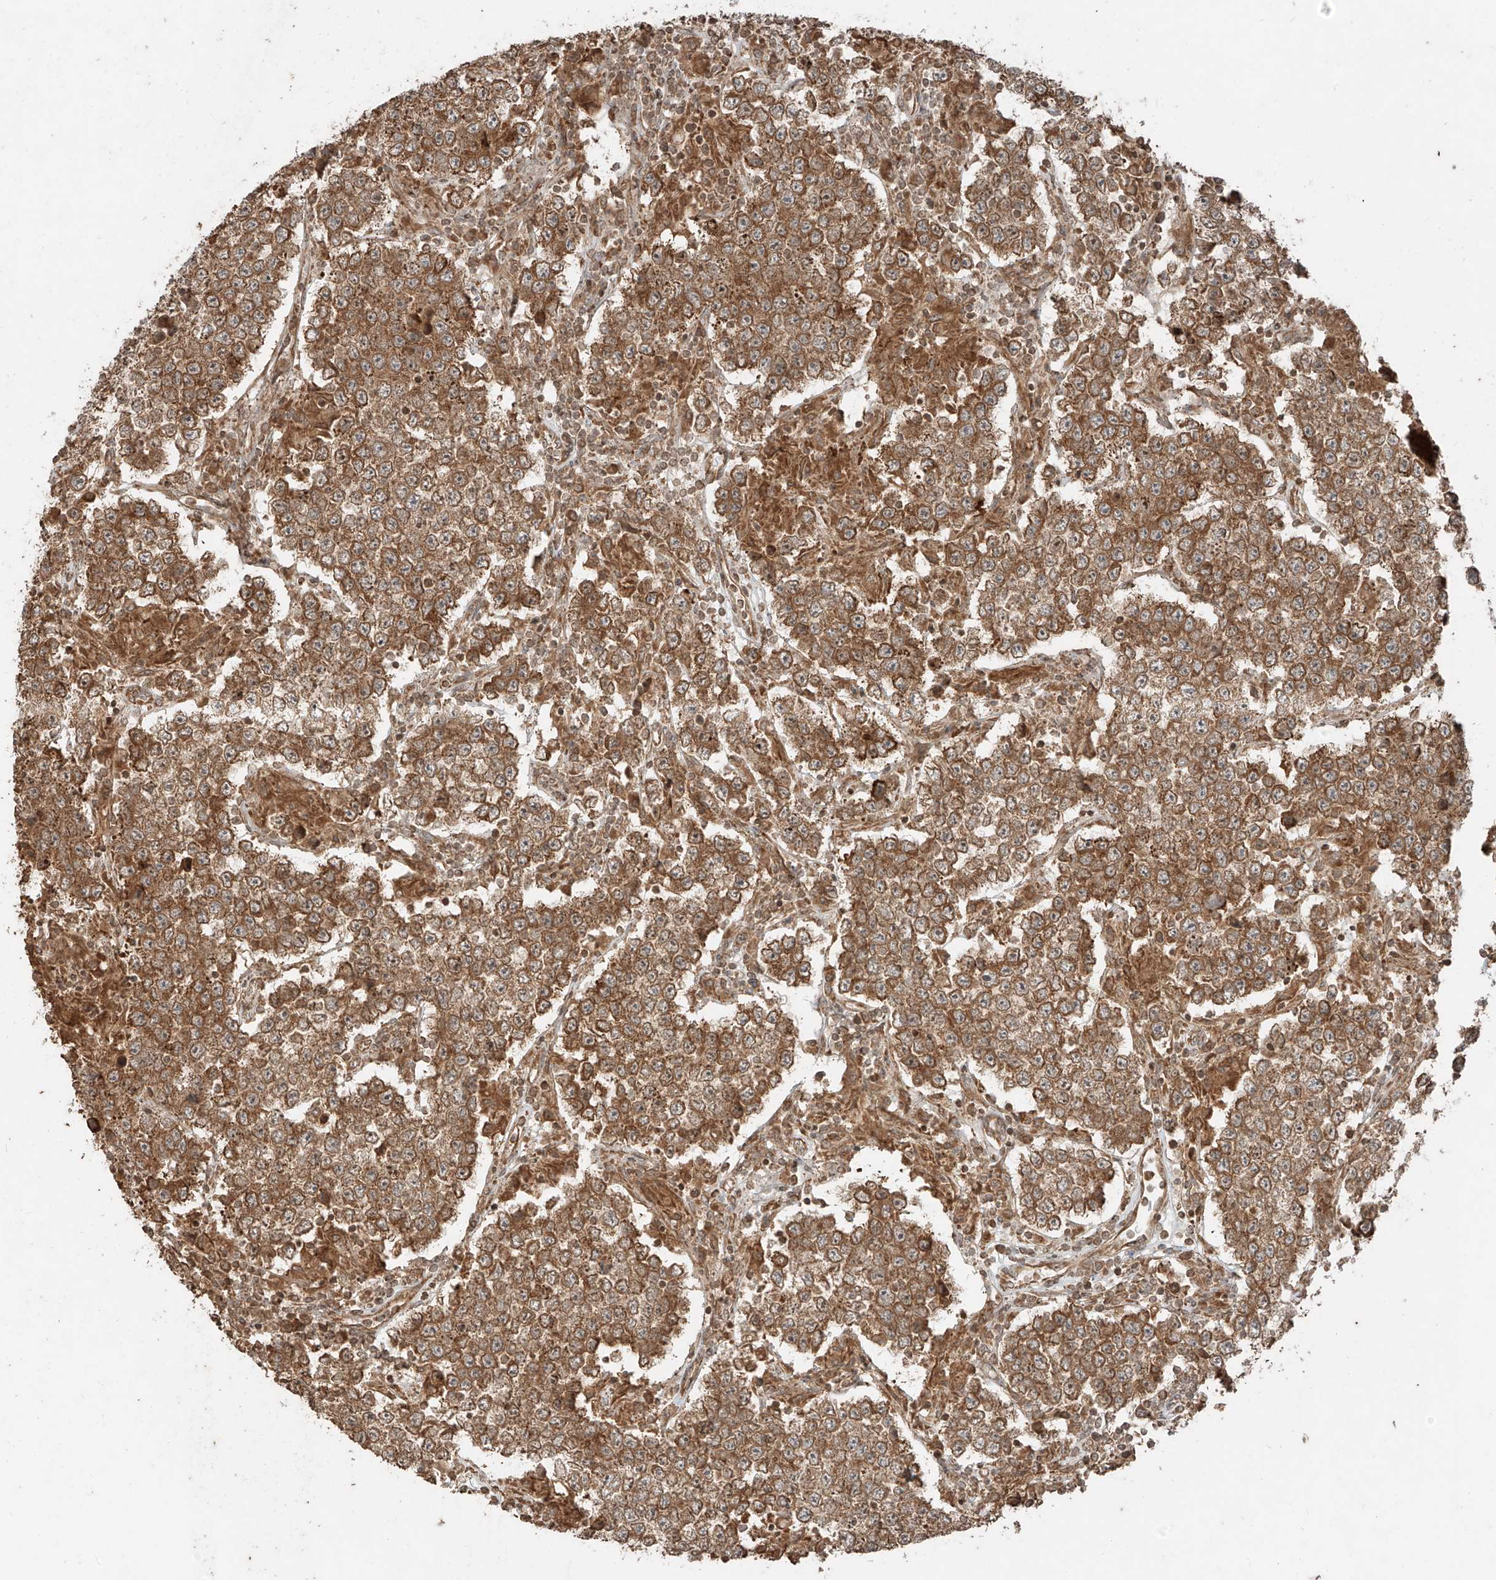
{"staining": {"intensity": "moderate", "quantity": ">75%", "location": "cytoplasmic/membranous"}, "tissue": "testis cancer", "cell_type": "Tumor cells", "image_type": "cancer", "snomed": [{"axis": "morphology", "description": "Normal tissue, NOS"}, {"axis": "morphology", "description": "Urothelial carcinoma, High grade"}, {"axis": "morphology", "description": "Seminoma, NOS"}, {"axis": "morphology", "description": "Carcinoma, Embryonal, NOS"}, {"axis": "topography", "description": "Urinary bladder"}, {"axis": "topography", "description": "Testis"}], "caption": "This photomicrograph displays immunohistochemistry staining of testis cancer (urothelial carcinoma (high-grade)), with medium moderate cytoplasmic/membranous expression in about >75% of tumor cells.", "gene": "ANKZF1", "patient": {"sex": "male", "age": 41}}